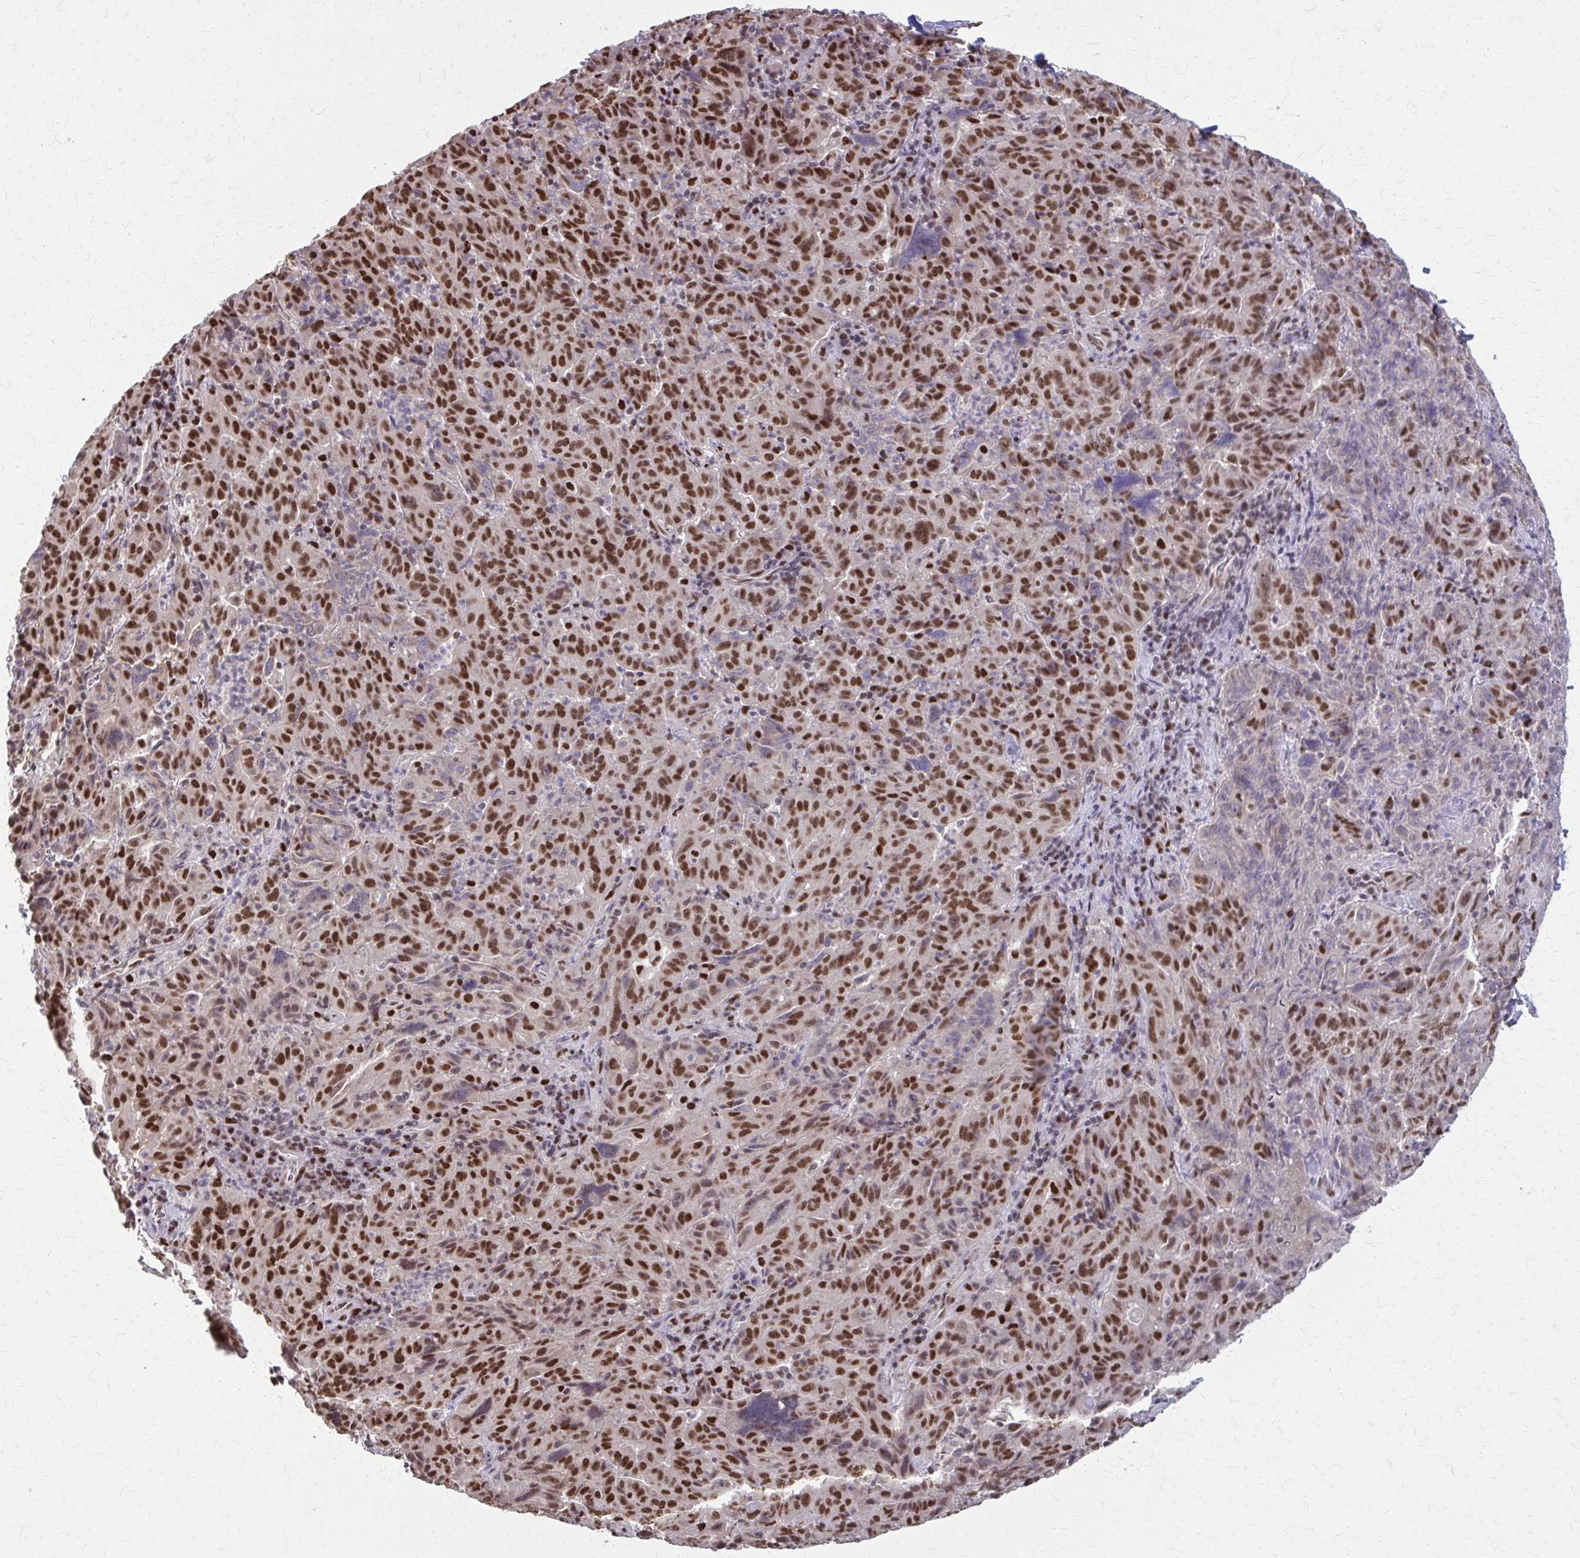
{"staining": {"intensity": "strong", "quantity": ">75%", "location": "nuclear"}, "tissue": "pancreatic cancer", "cell_type": "Tumor cells", "image_type": "cancer", "snomed": [{"axis": "morphology", "description": "Adenocarcinoma, NOS"}, {"axis": "topography", "description": "Pancreas"}], "caption": "Protein analysis of pancreatic adenocarcinoma tissue demonstrates strong nuclear positivity in approximately >75% of tumor cells.", "gene": "TTF1", "patient": {"sex": "male", "age": 63}}